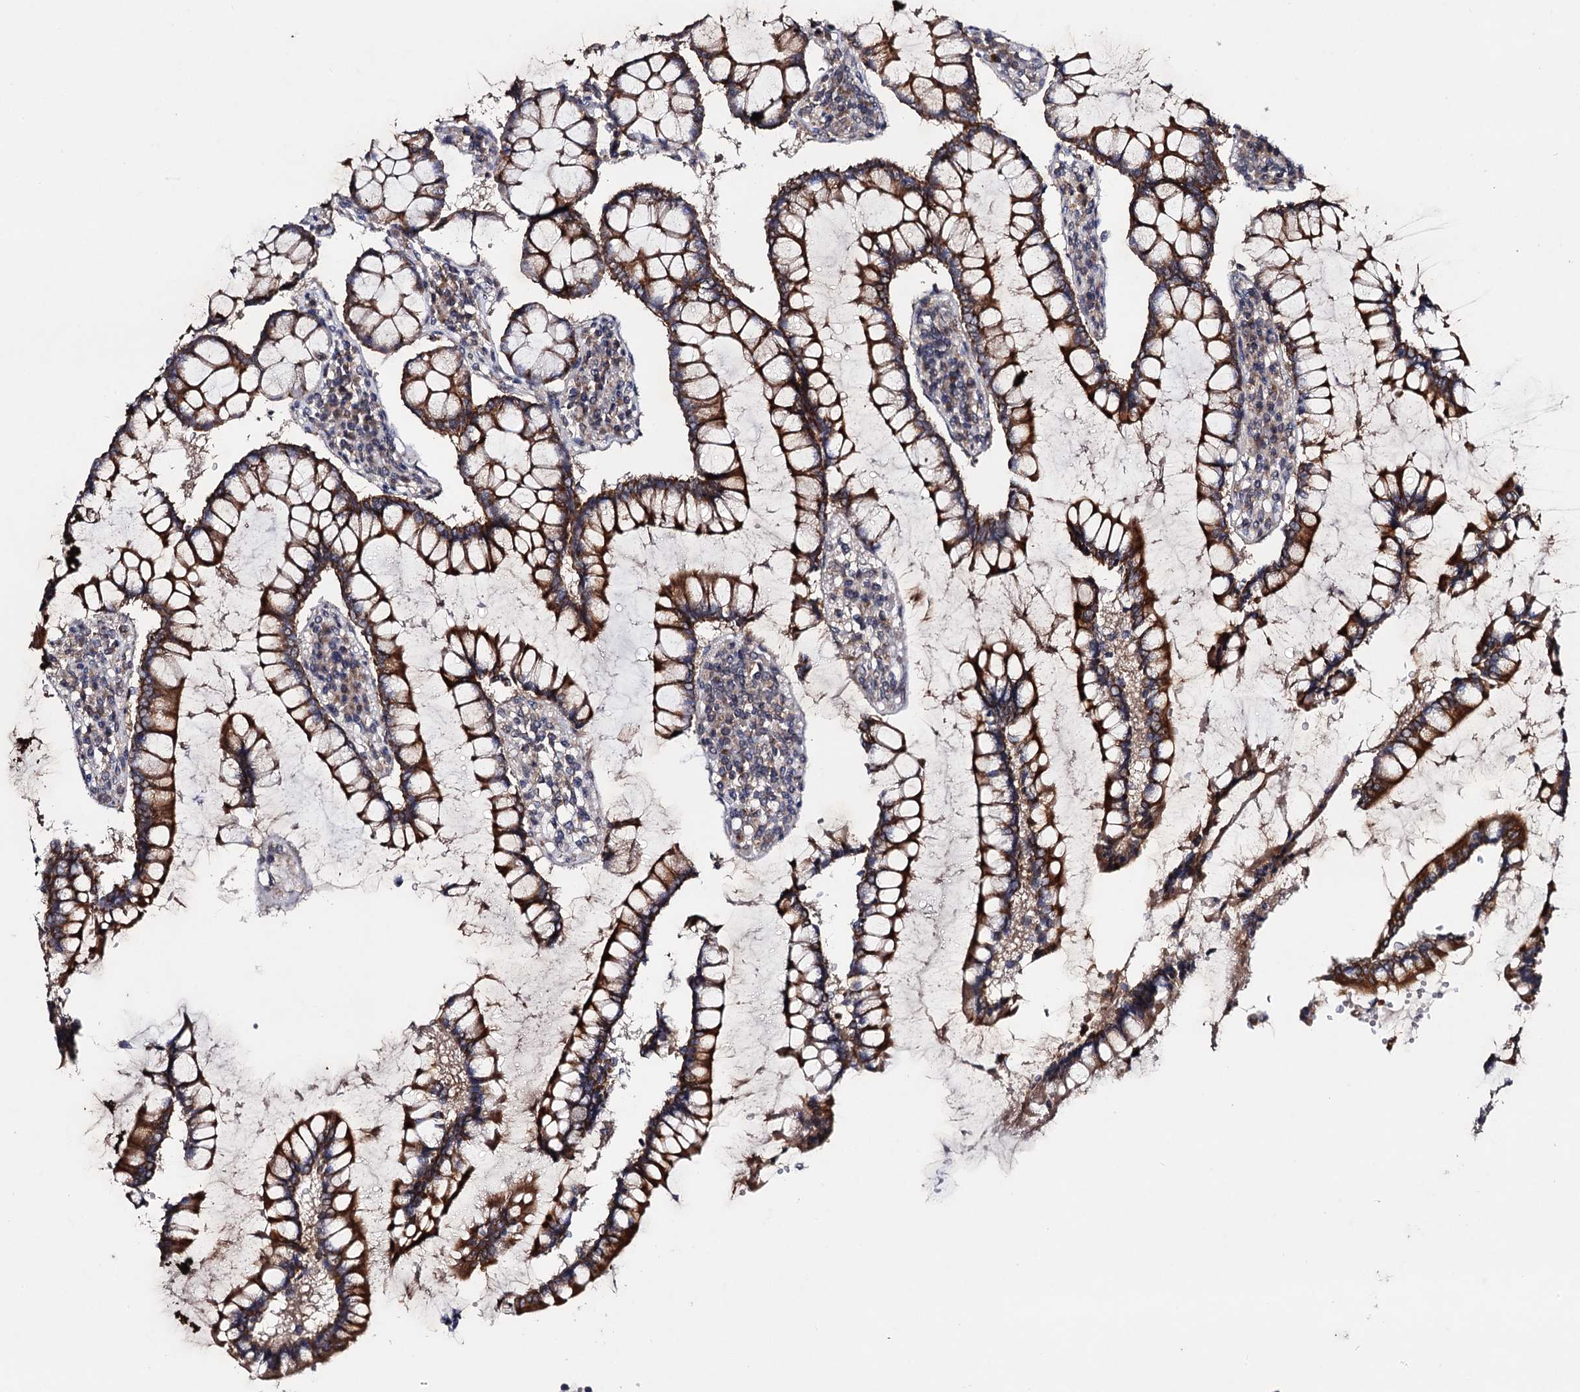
{"staining": {"intensity": "moderate", "quantity": ">75%", "location": "nuclear"}, "tissue": "colon", "cell_type": "Endothelial cells", "image_type": "normal", "snomed": [{"axis": "morphology", "description": "Normal tissue, NOS"}, {"axis": "topography", "description": "Colon"}], "caption": "A high-resolution micrograph shows IHC staining of benign colon, which exhibits moderate nuclear staining in about >75% of endothelial cells. (IHC, brightfield microscopy, high magnification).", "gene": "VPS37D", "patient": {"sex": "female", "age": 79}}